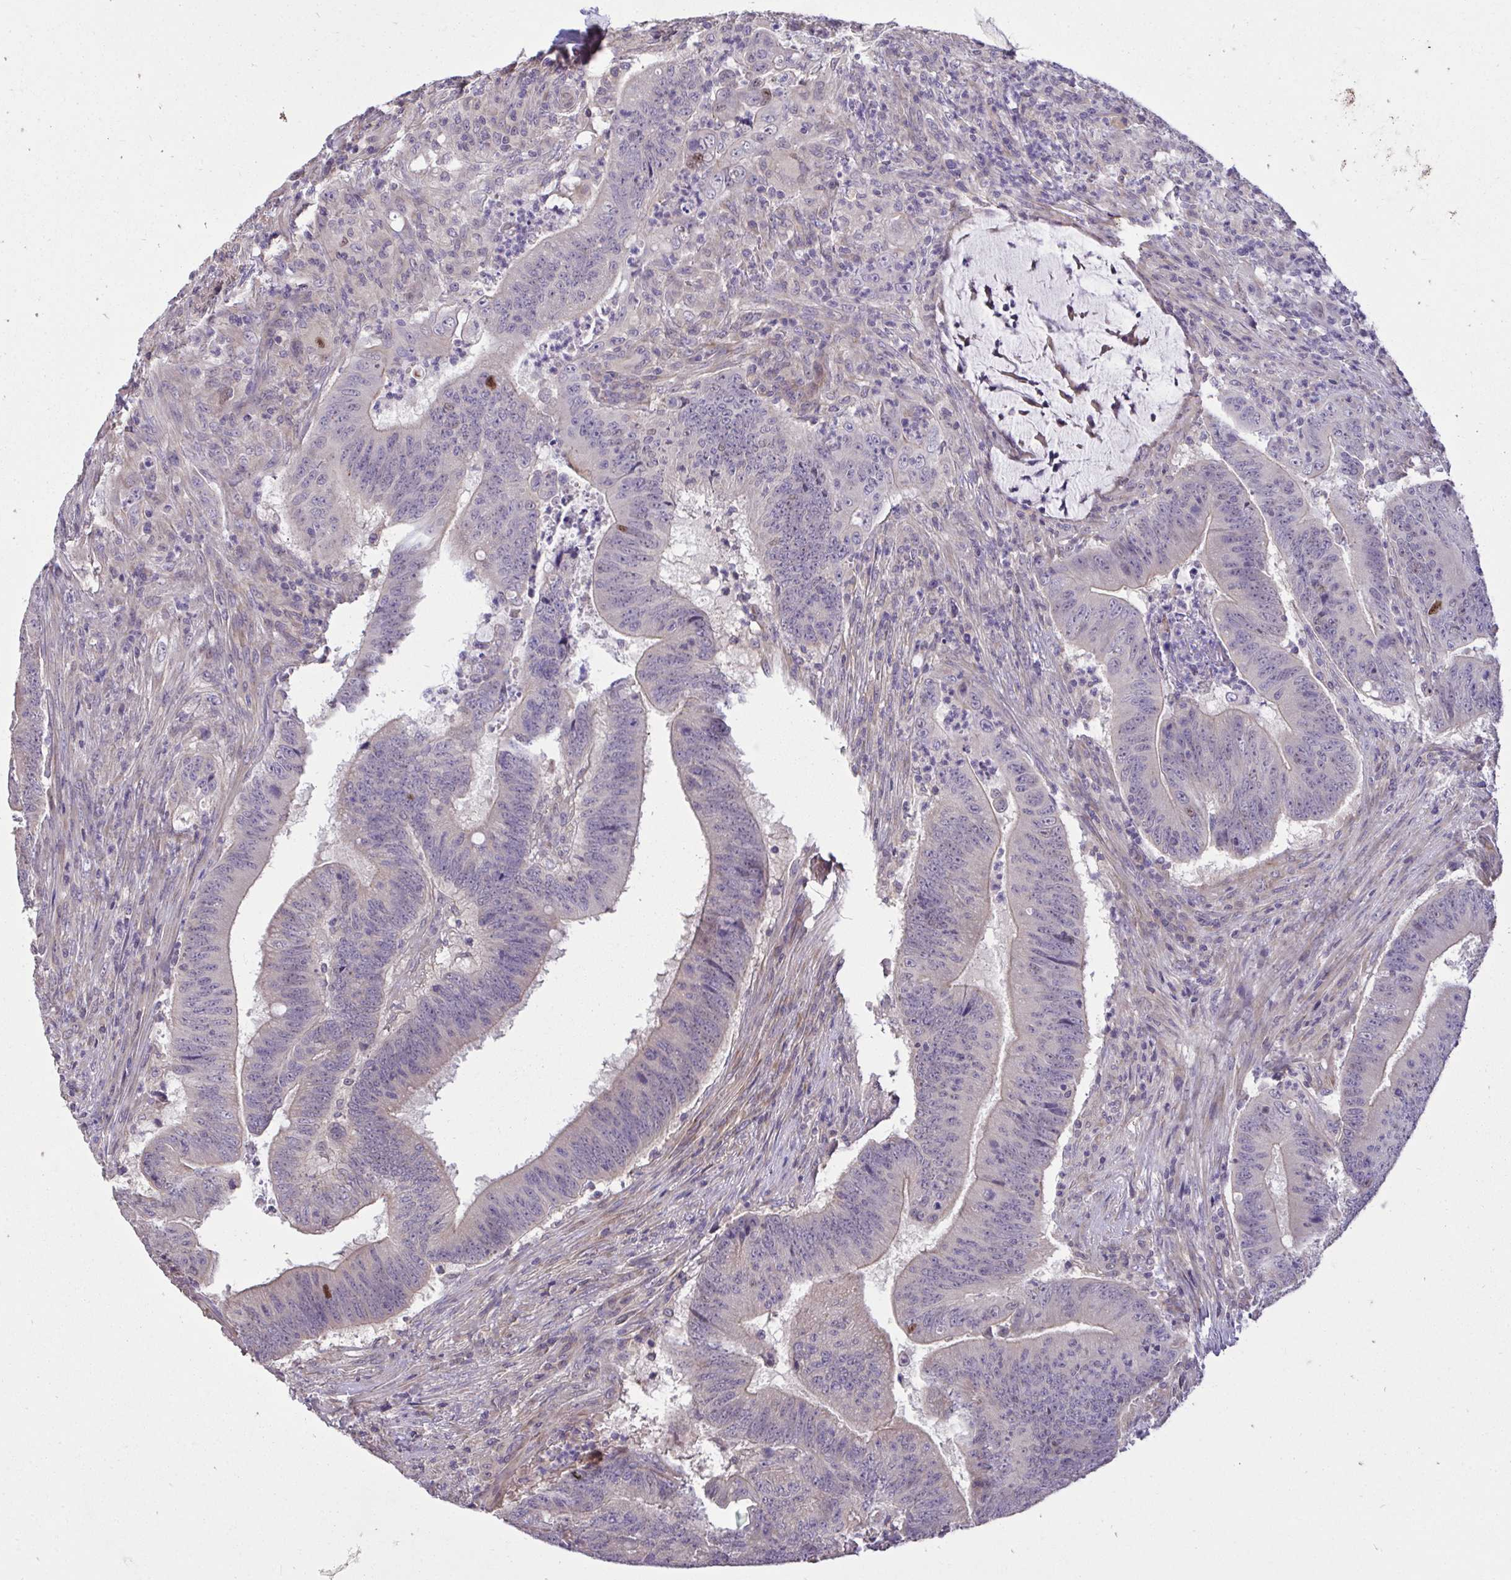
{"staining": {"intensity": "weak", "quantity": "<25%", "location": "cytoplasmic/membranous"}, "tissue": "colorectal cancer", "cell_type": "Tumor cells", "image_type": "cancer", "snomed": [{"axis": "morphology", "description": "Adenocarcinoma, NOS"}, {"axis": "topography", "description": "Colon"}], "caption": "Protein analysis of colorectal adenocarcinoma reveals no significant positivity in tumor cells.", "gene": "C19orf54", "patient": {"sex": "female", "age": 87}}